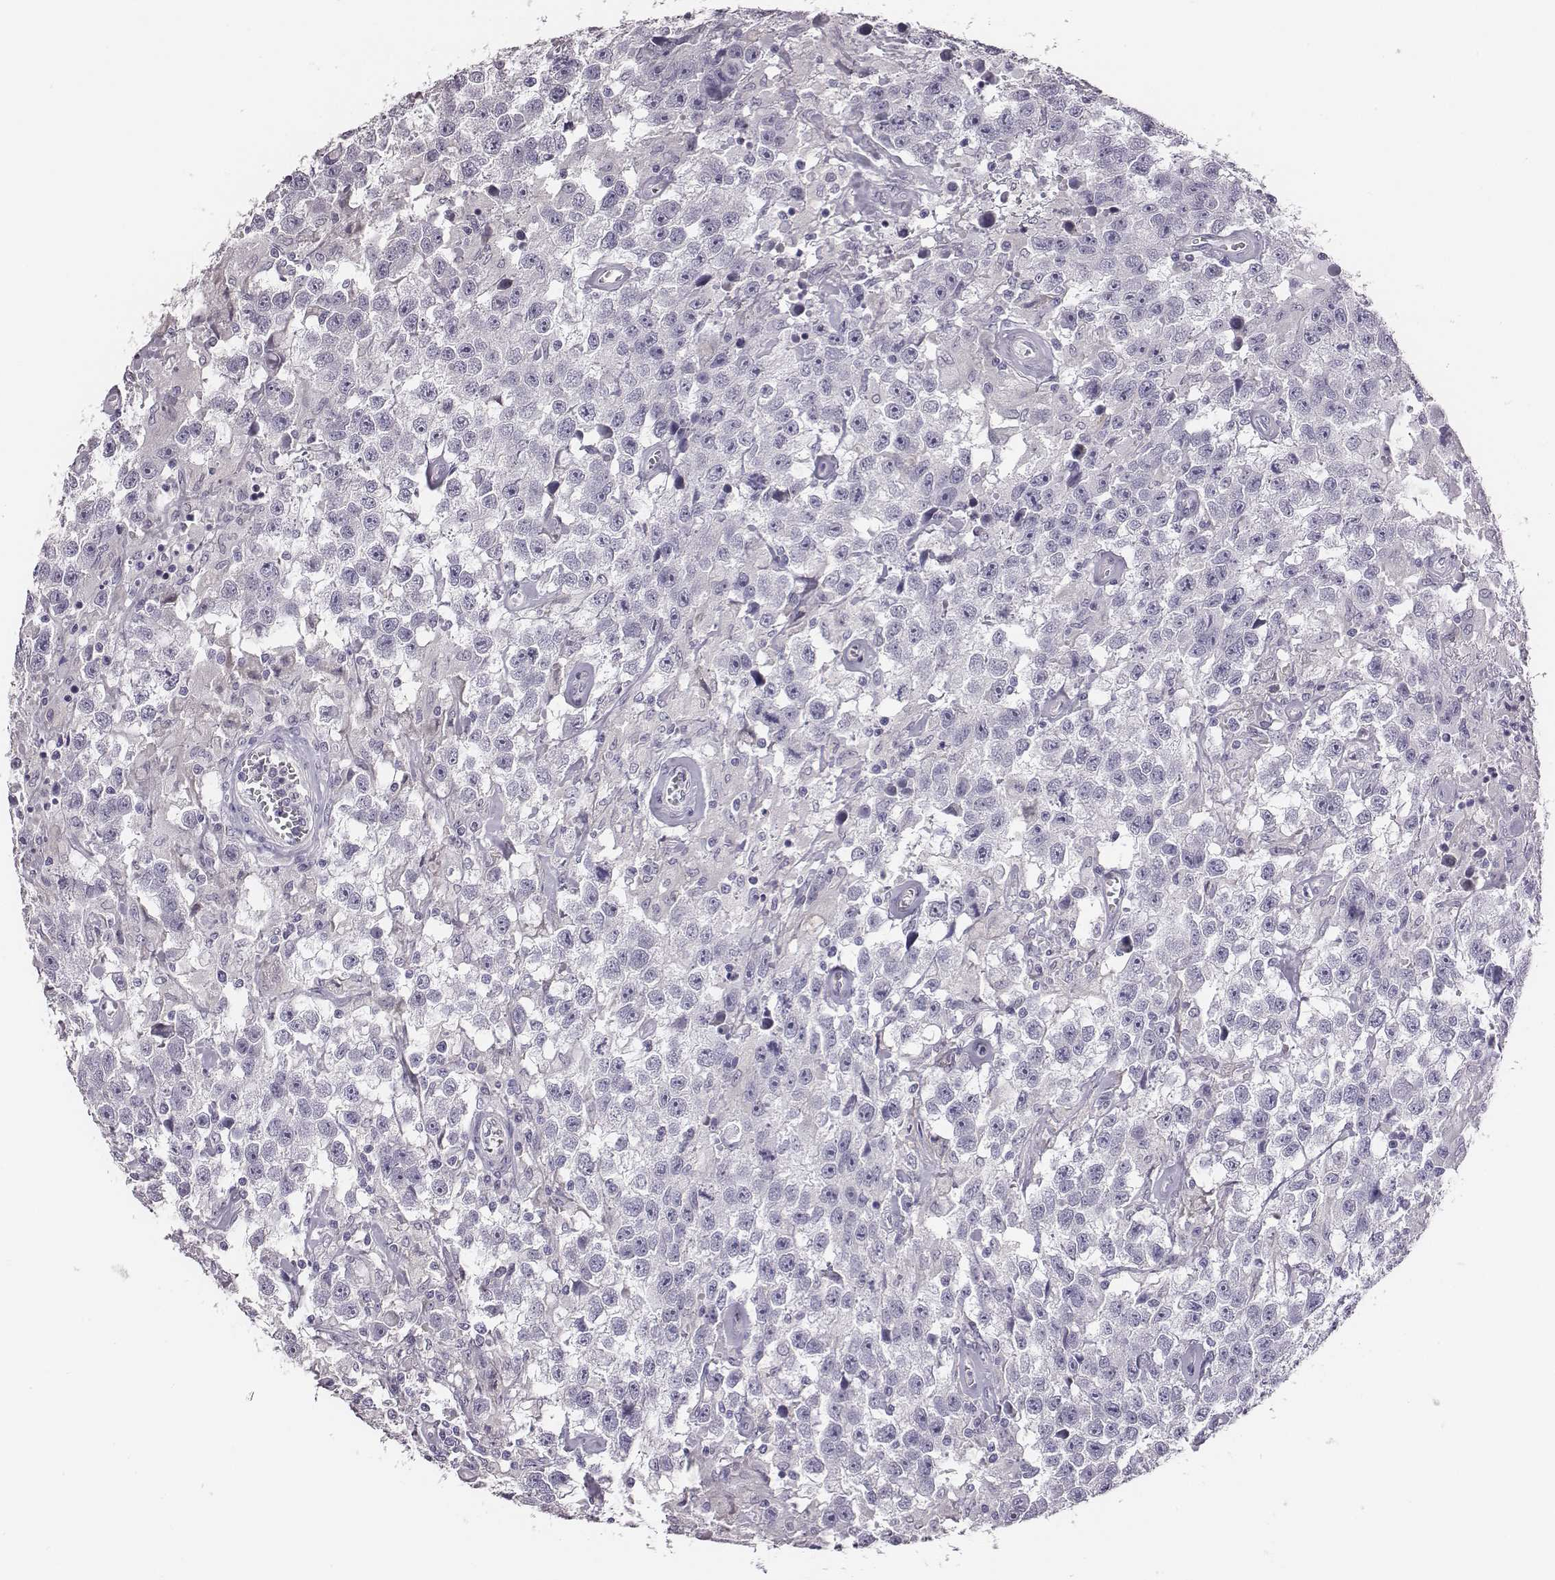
{"staining": {"intensity": "negative", "quantity": "none", "location": "none"}, "tissue": "testis cancer", "cell_type": "Tumor cells", "image_type": "cancer", "snomed": [{"axis": "morphology", "description": "Seminoma, NOS"}, {"axis": "topography", "description": "Testis"}], "caption": "High power microscopy image of an immunohistochemistry image of testis cancer (seminoma), revealing no significant staining in tumor cells.", "gene": "GUCA1A", "patient": {"sex": "male", "age": 43}}